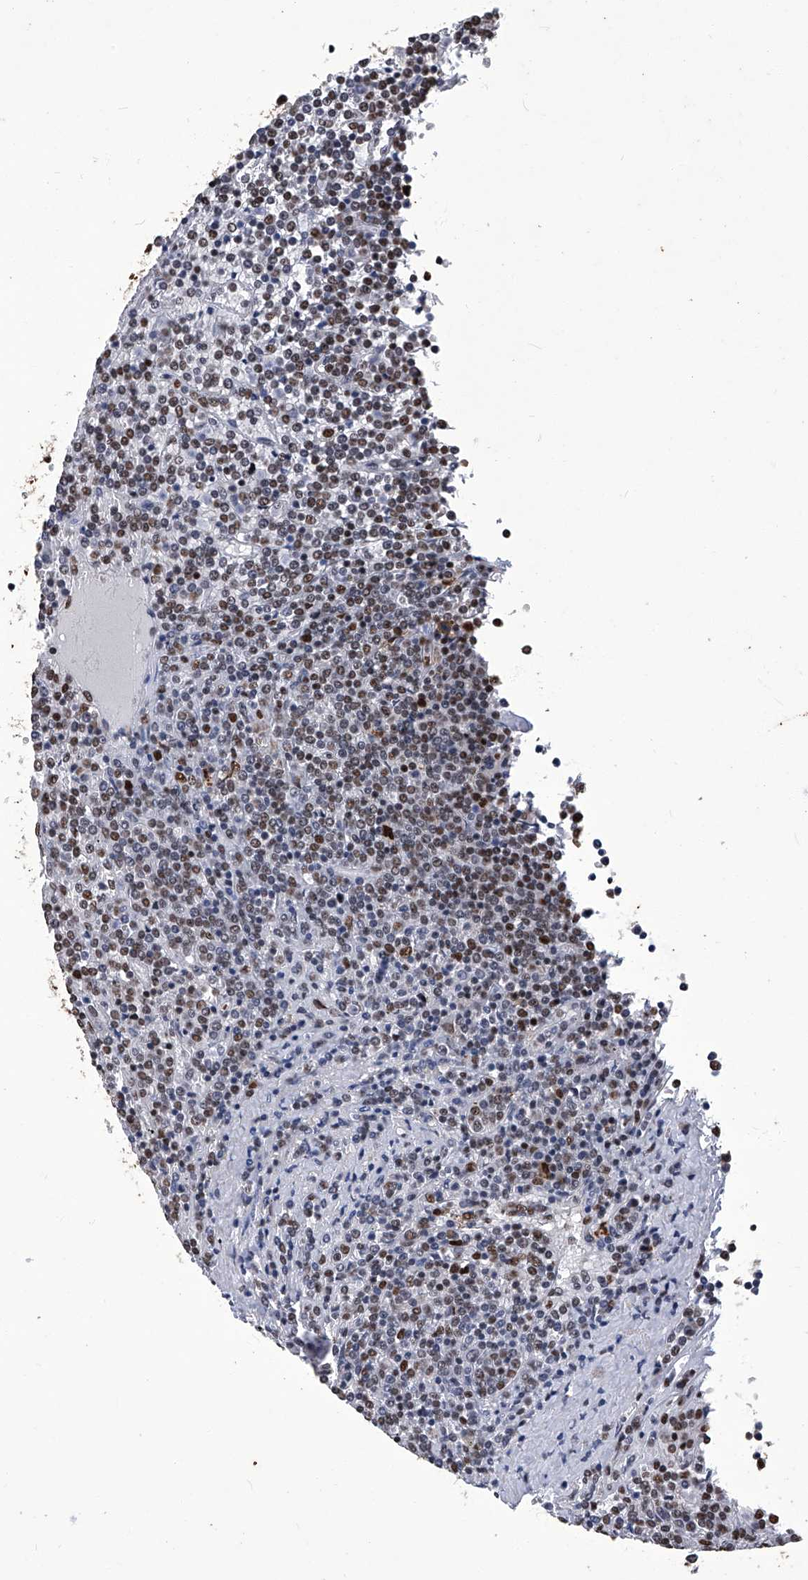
{"staining": {"intensity": "moderate", "quantity": "25%-75%", "location": "nuclear"}, "tissue": "lymphoma", "cell_type": "Tumor cells", "image_type": "cancer", "snomed": [{"axis": "morphology", "description": "Malignant lymphoma, non-Hodgkin's type, Low grade"}, {"axis": "topography", "description": "Spleen"}], "caption": "IHC image of neoplastic tissue: human low-grade malignant lymphoma, non-Hodgkin's type stained using immunohistochemistry (IHC) reveals medium levels of moderate protein expression localized specifically in the nuclear of tumor cells, appearing as a nuclear brown color.", "gene": "HBP1", "patient": {"sex": "female", "age": 19}}